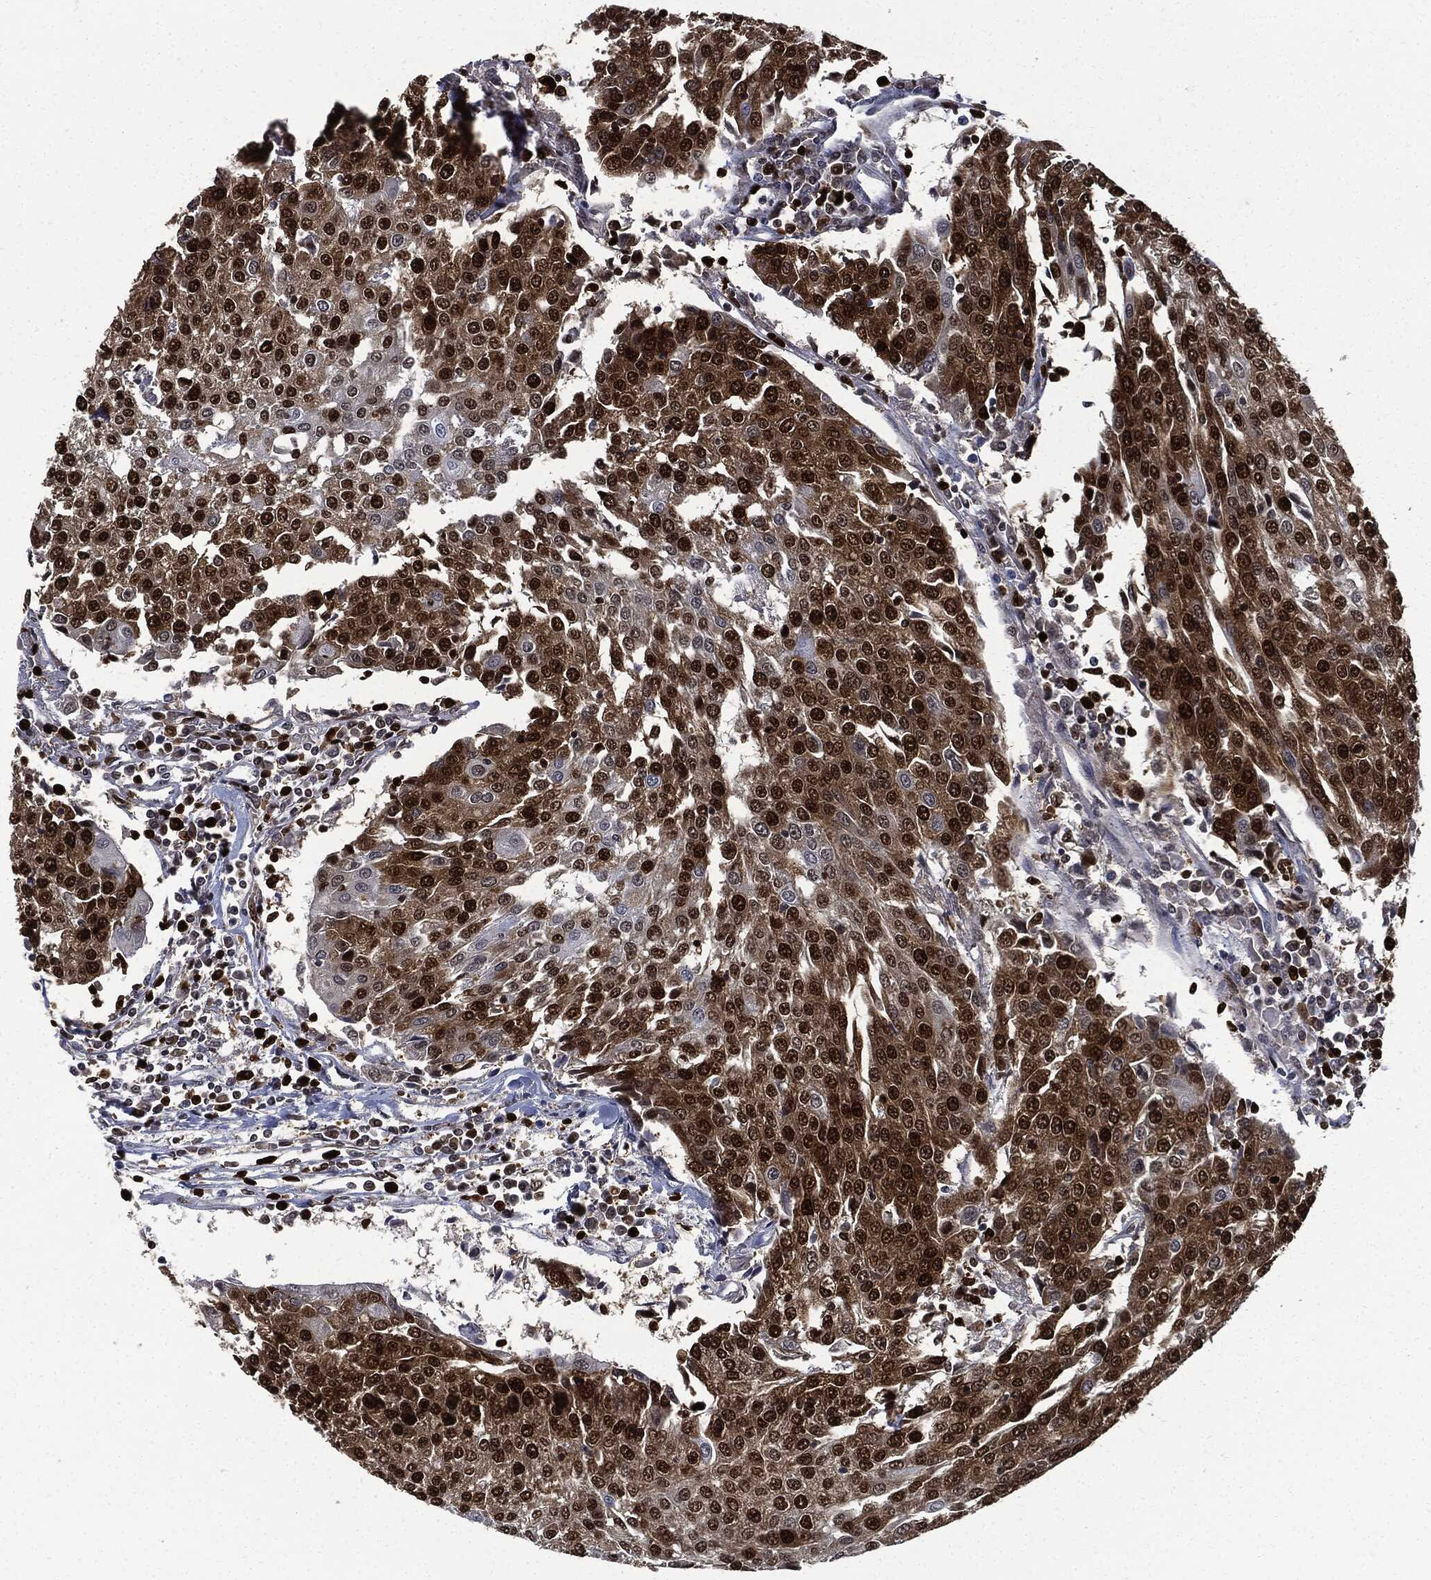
{"staining": {"intensity": "strong", "quantity": "25%-75%", "location": "cytoplasmic/membranous,nuclear"}, "tissue": "urothelial cancer", "cell_type": "Tumor cells", "image_type": "cancer", "snomed": [{"axis": "morphology", "description": "Urothelial carcinoma, High grade"}, {"axis": "topography", "description": "Urinary bladder"}], "caption": "Strong cytoplasmic/membranous and nuclear protein staining is seen in about 25%-75% of tumor cells in urothelial cancer.", "gene": "PCNA", "patient": {"sex": "female", "age": 85}}